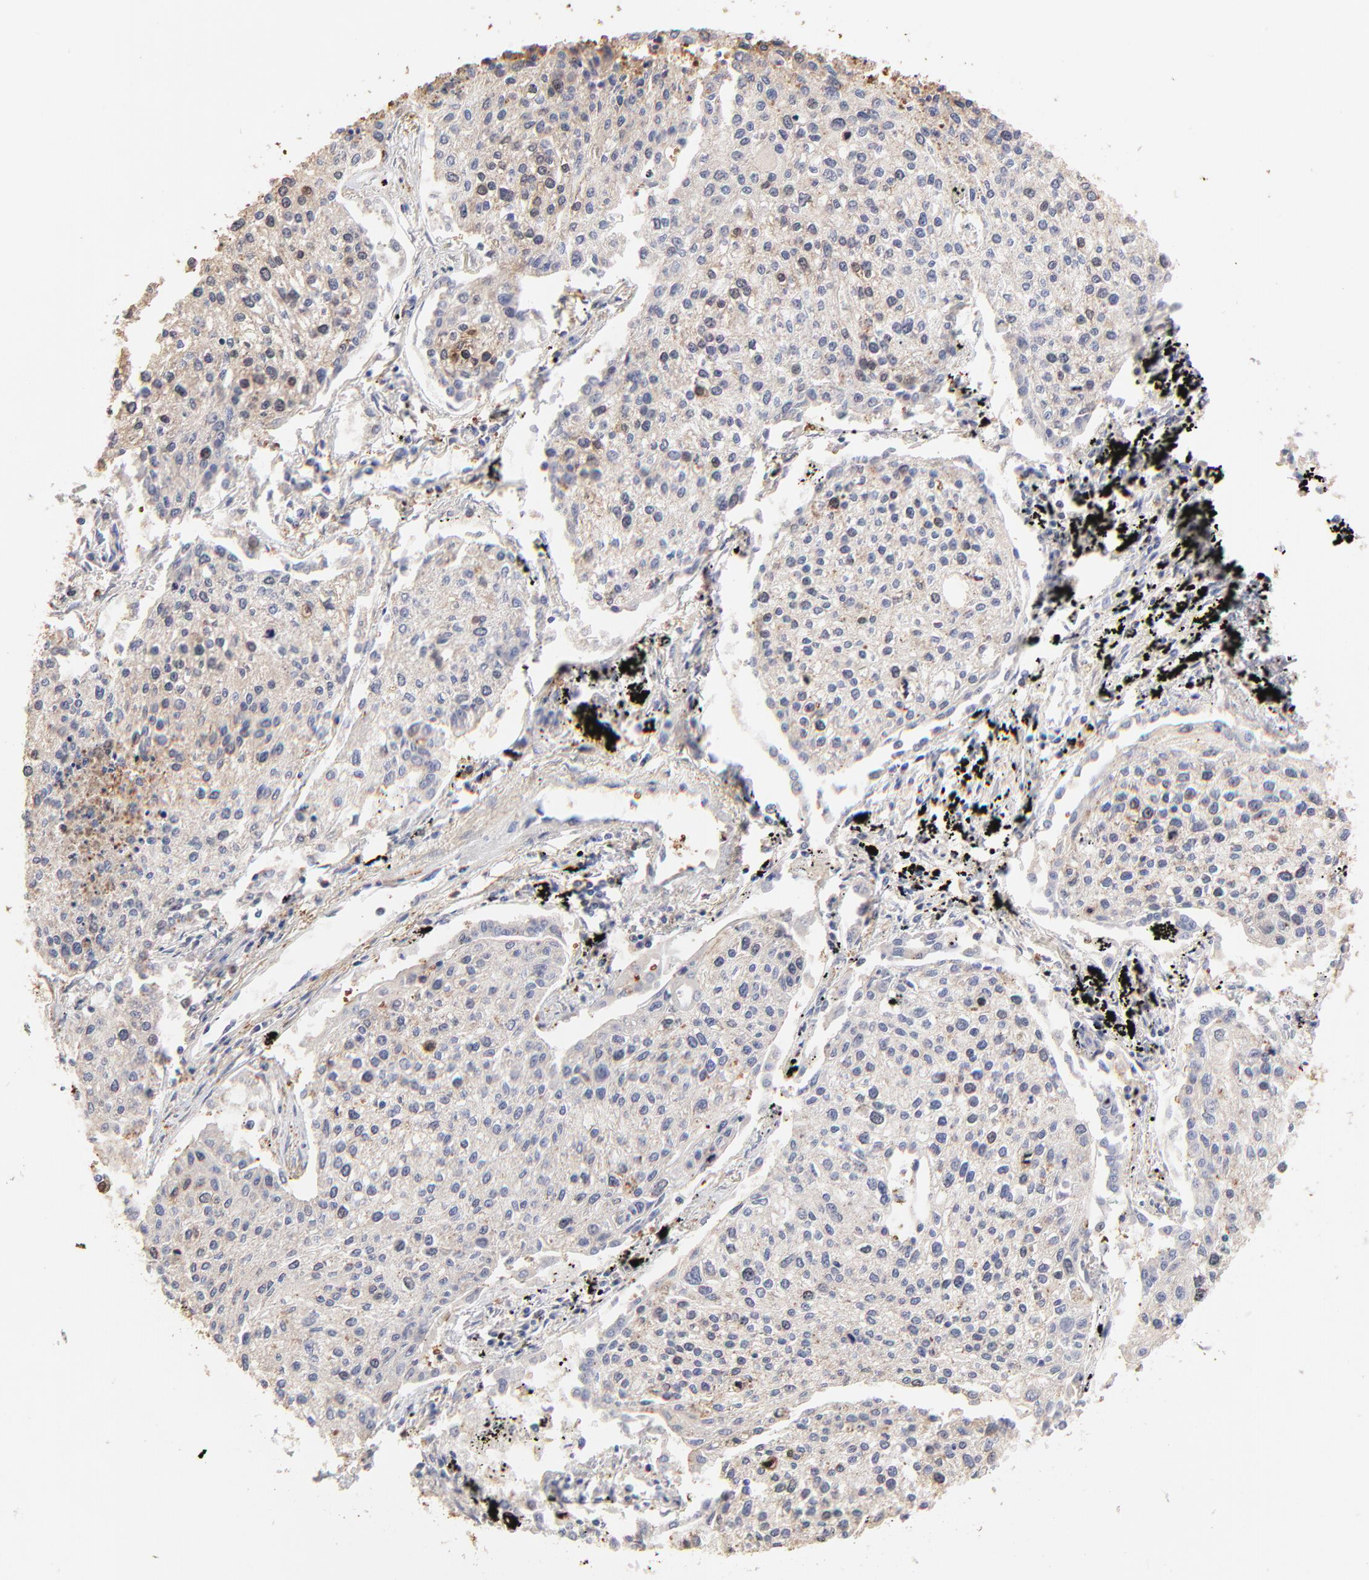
{"staining": {"intensity": "weak", "quantity": "<25%", "location": "nuclear"}, "tissue": "lung cancer", "cell_type": "Tumor cells", "image_type": "cancer", "snomed": [{"axis": "morphology", "description": "Squamous cell carcinoma, NOS"}, {"axis": "topography", "description": "Lung"}], "caption": "Tumor cells show no significant protein expression in lung squamous cell carcinoma.", "gene": "BIRC5", "patient": {"sex": "male", "age": 75}}